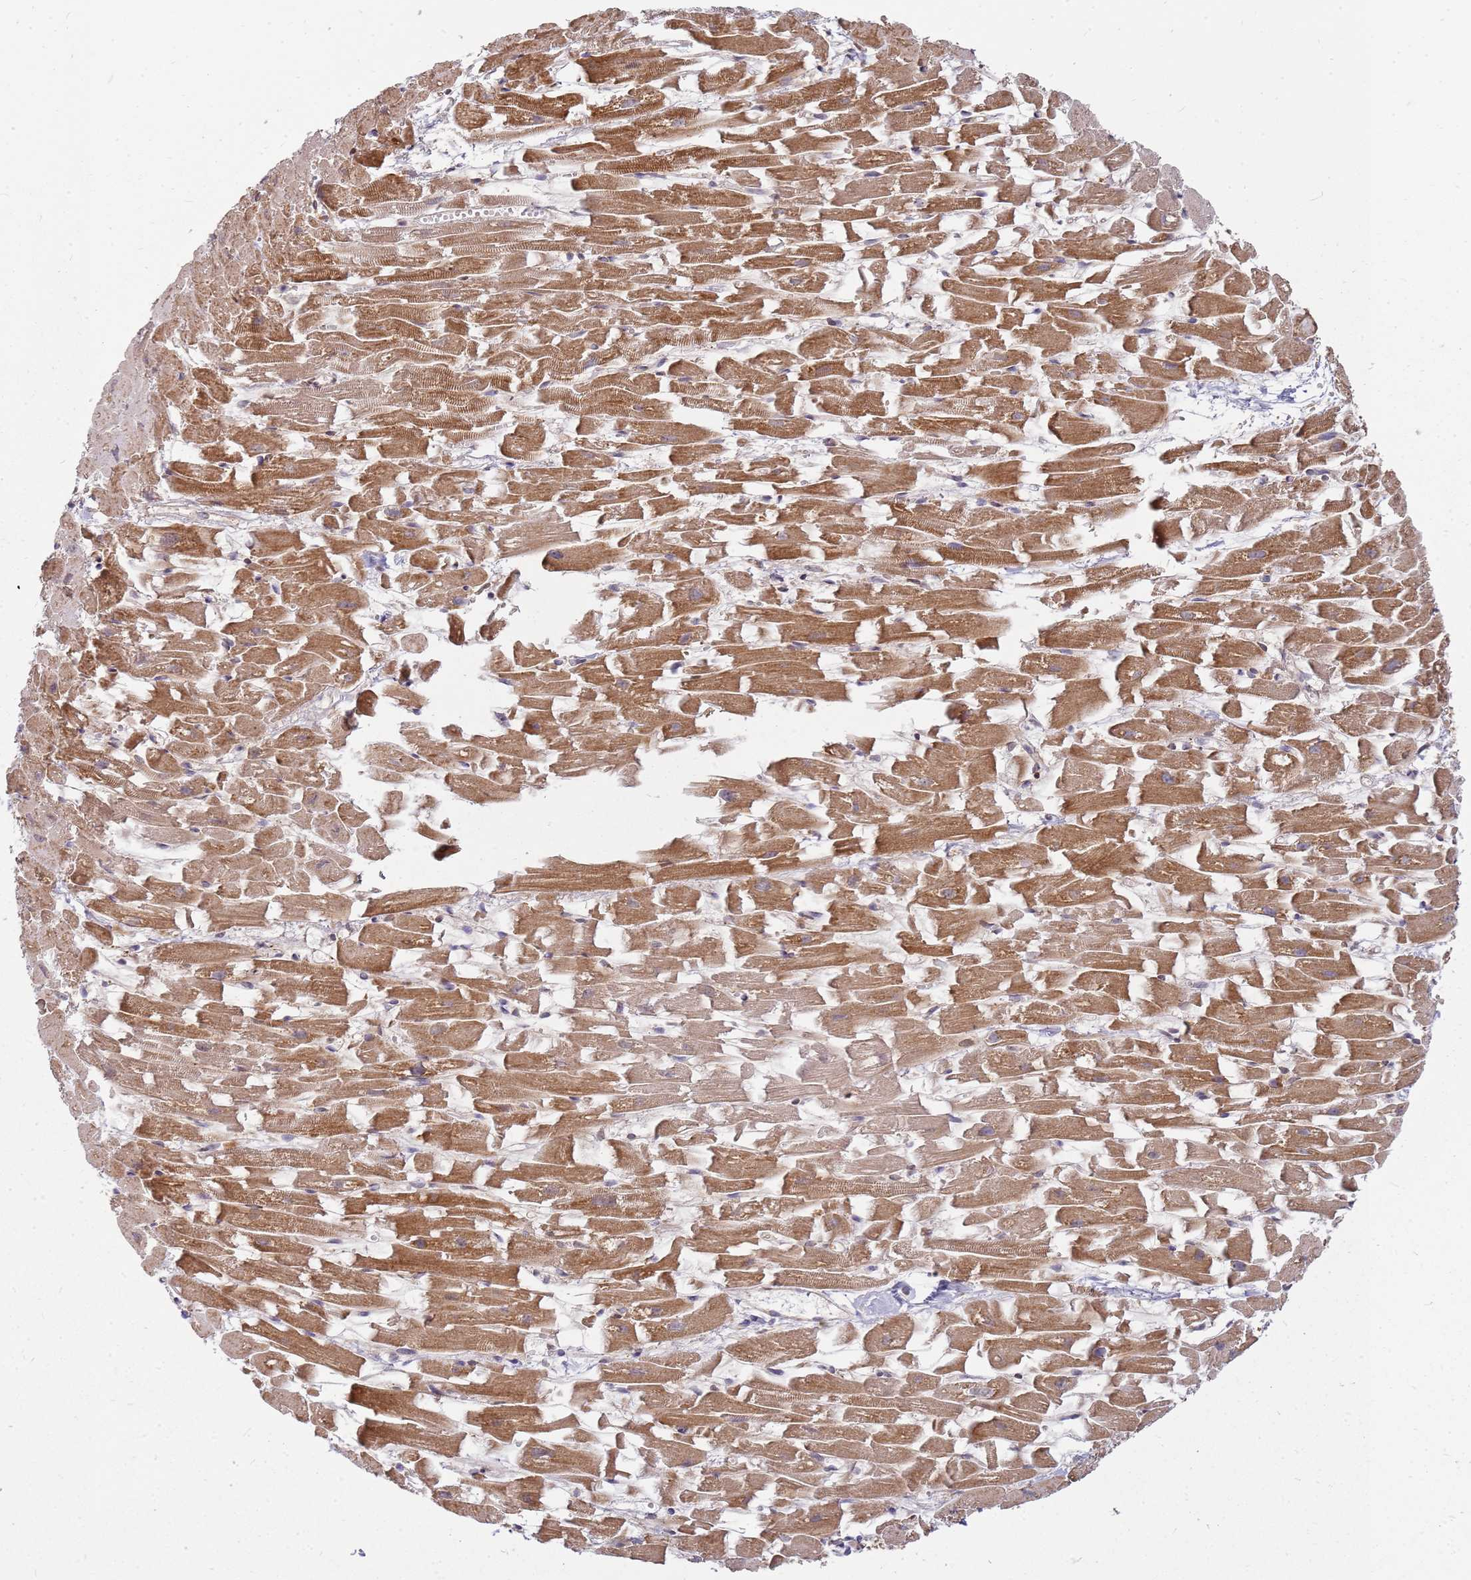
{"staining": {"intensity": "strong", "quantity": ">75%", "location": "cytoplasmic/membranous"}, "tissue": "heart muscle", "cell_type": "Cardiomyocytes", "image_type": "normal", "snomed": [{"axis": "morphology", "description": "Normal tissue, NOS"}, {"axis": "topography", "description": "Heart"}], "caption": "Cardiomyocytes exhibit high levels of strong cytoplasmic/membranous staining in approximately >75% of cells in unremarkable human heart muscle. (Brightfield microscopy of DAB IHC at high magnification).", "gene": "CCDC159", "patient": {"sex": "female", "age": 64}}